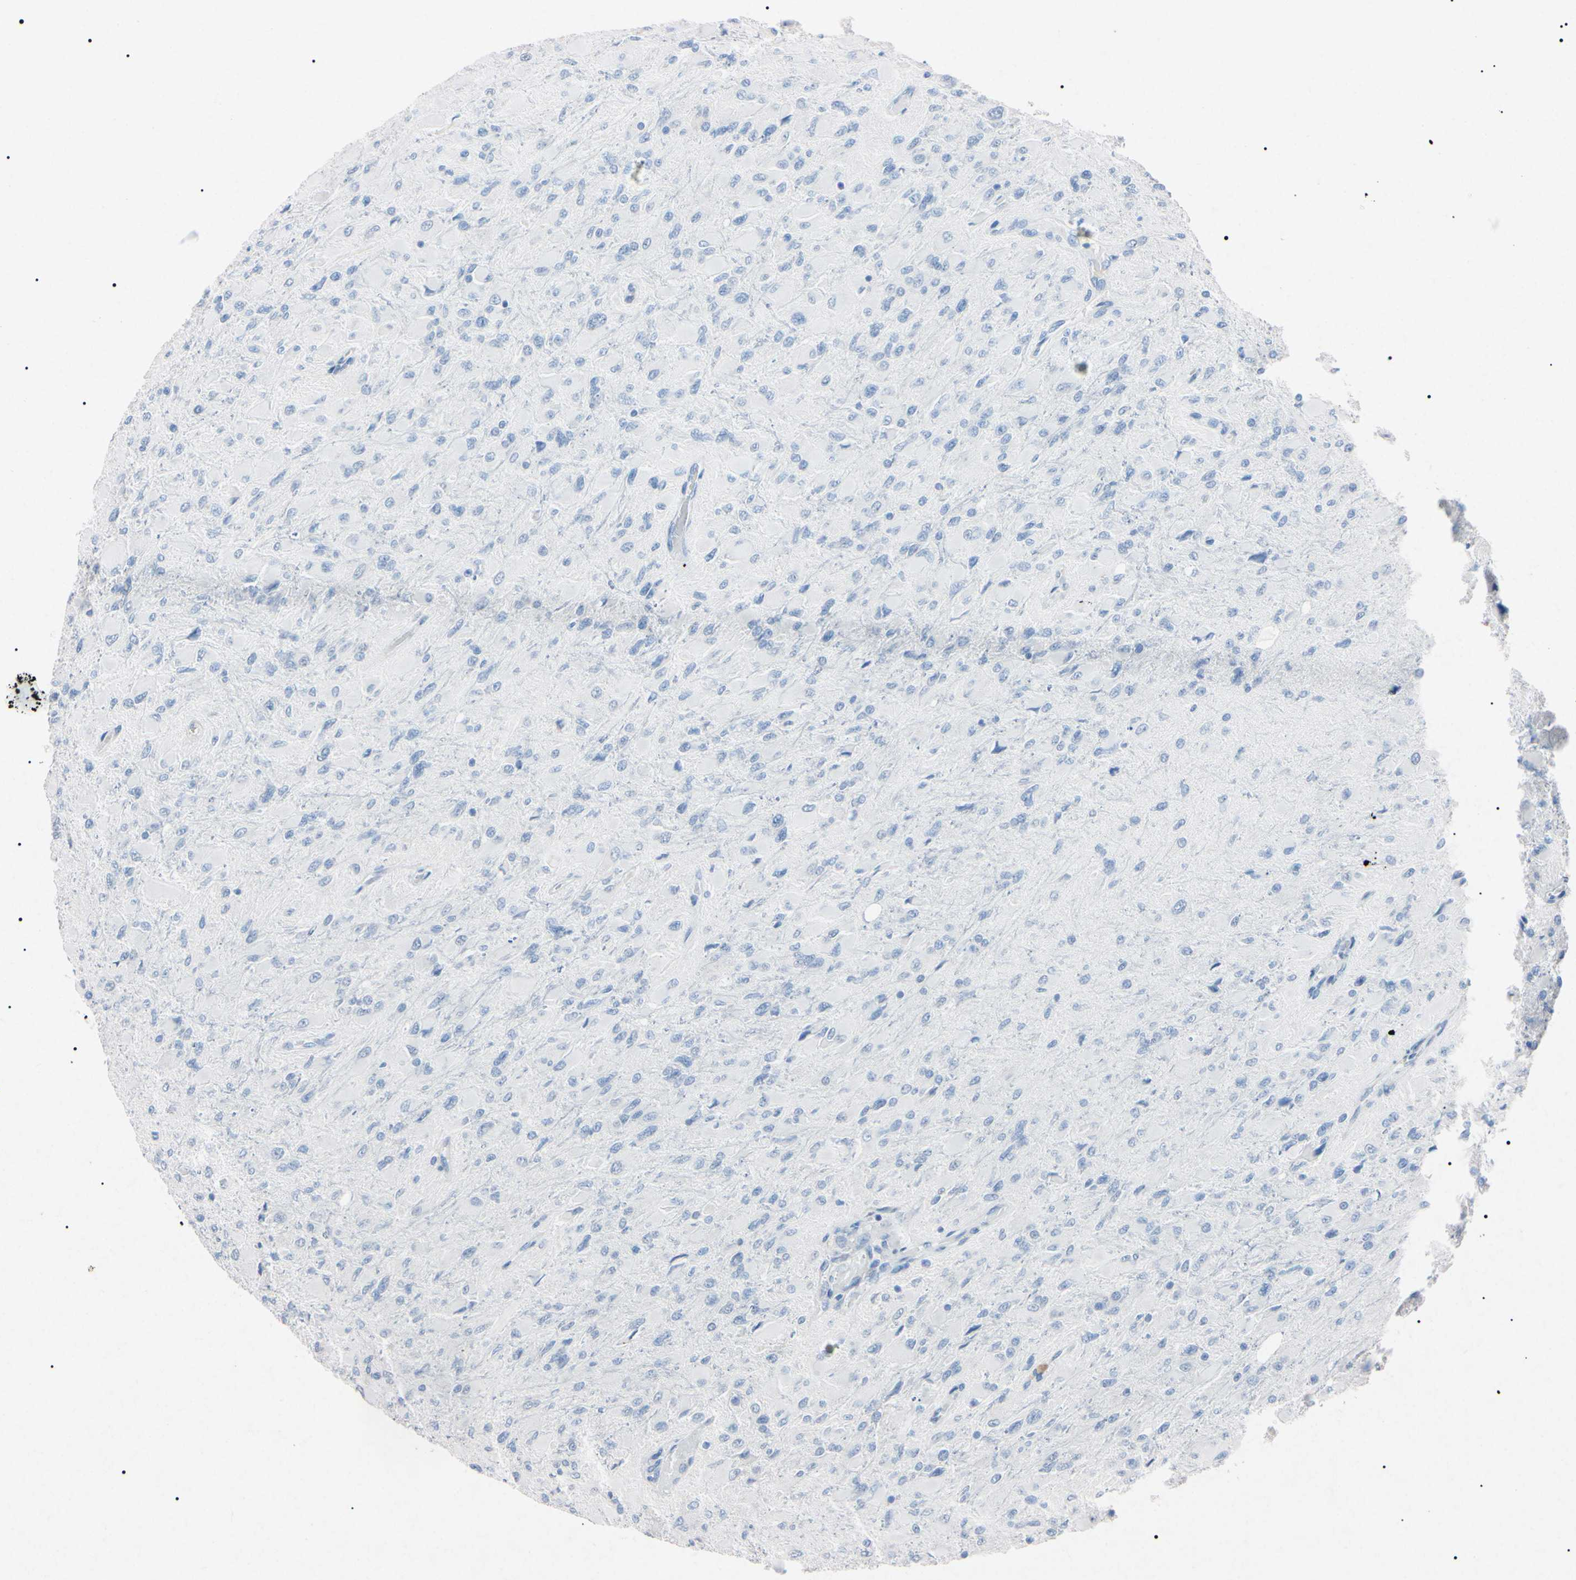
{"staining": {"intensity": "negative", "quantity": "none", "location": "none"}, "tissue": "glioma", "cell_type": "Tumor cells", "image_type": "cancer", "snomed": [{"axis": "morphology", "description": "Glioma, malignant, High grade"}, {"axis": "topography", "description": "Cerebral cortex"}], "caption": "Tumor cells show no significant protein positivity in malignant glioma (high-grade).", "gene": "ELN", "patient": {"sex": "female", "age": 36}}